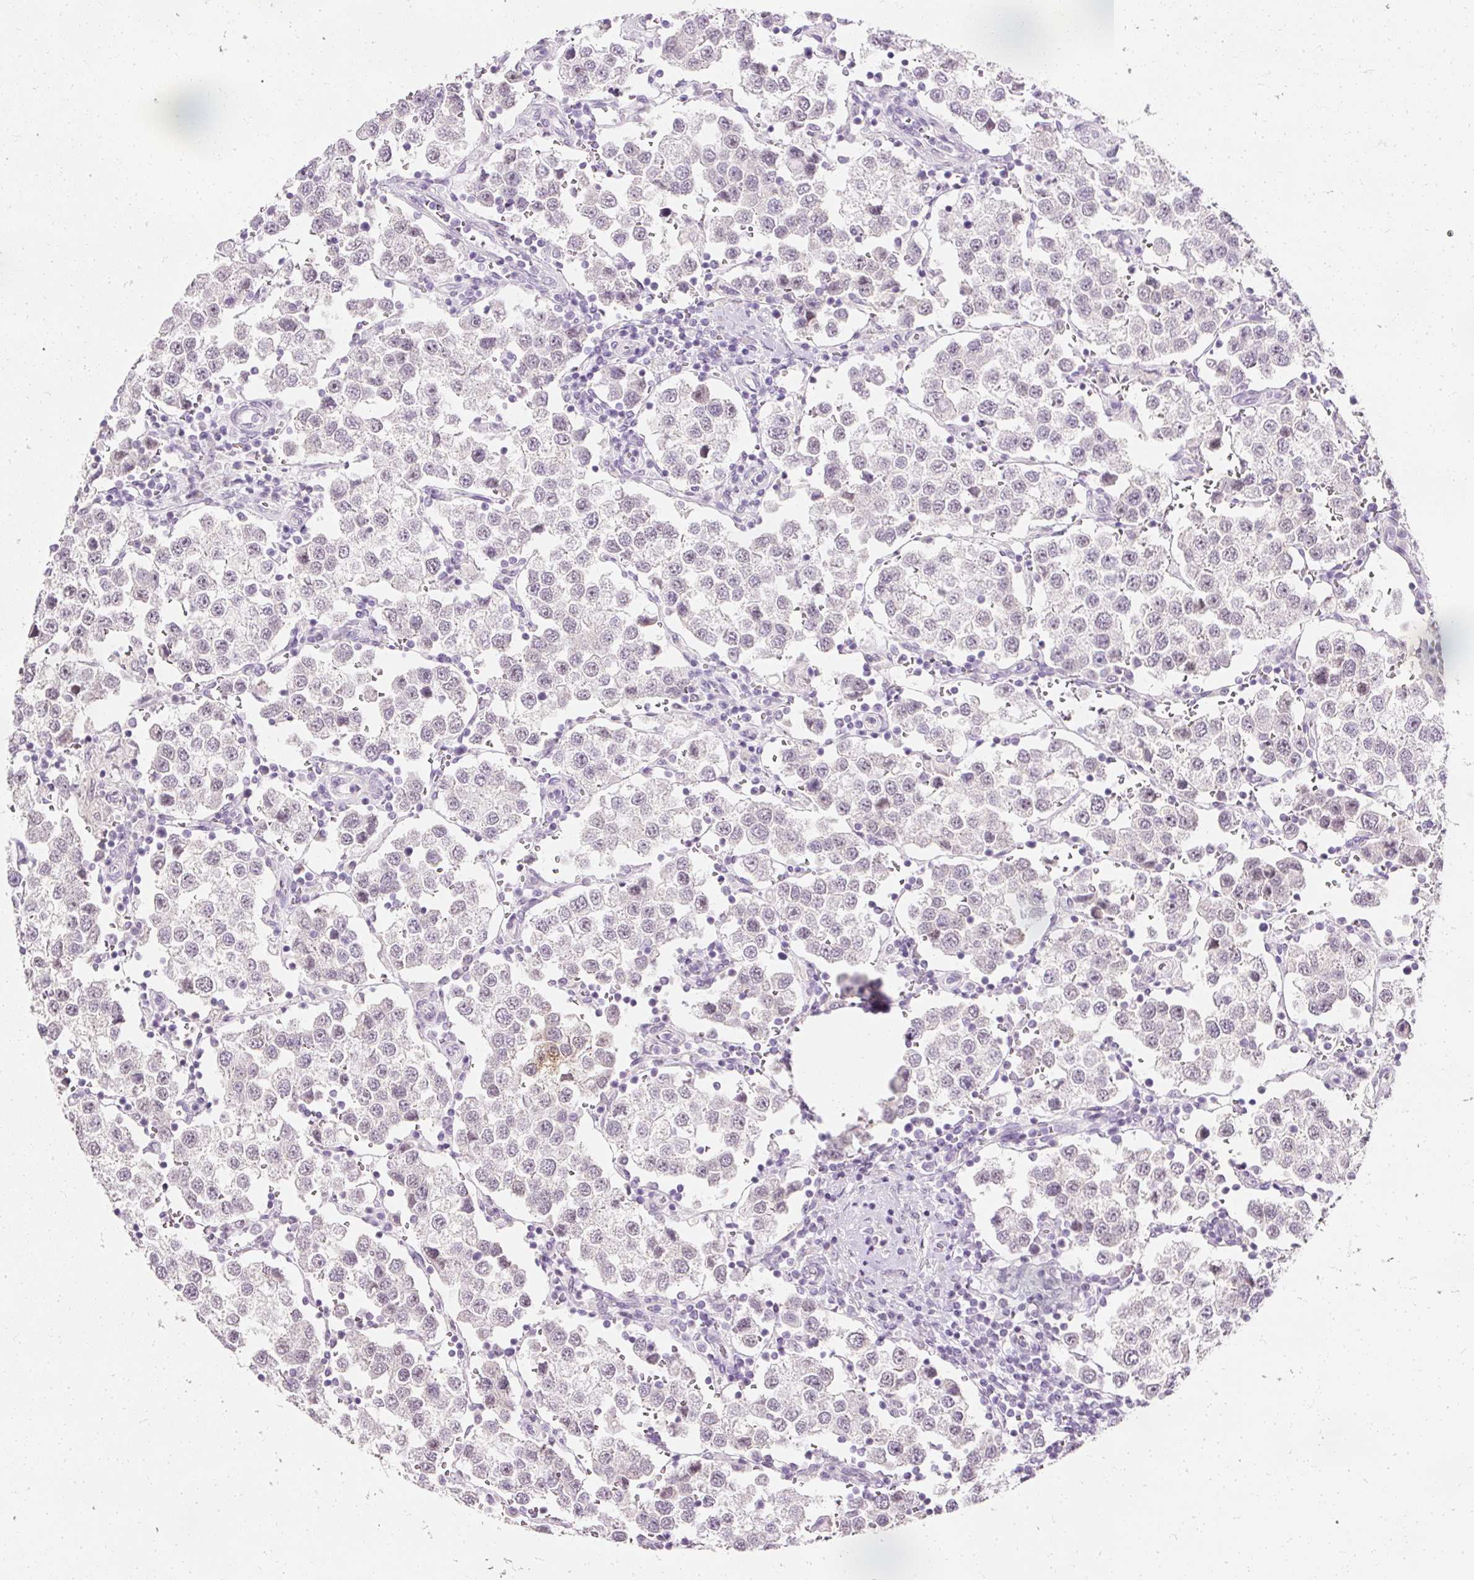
{"staining": {"intensity": "negative", "quantity": "none", "location": "none"}, "tissue": "testis cancer", "cell_type": "Tumor cells", "image_type": "cancer", "snomed": [{"axis": "morphology", "description": "Seminoma, NOS"}, {"axis": "topography", "description": "Testis"}], "caption": "The histopathology image shows no significant expression in tumor cells of seminoma (testis).", "gene": "ELAVL3", "patient": {"sex": "male", "age": 37}}